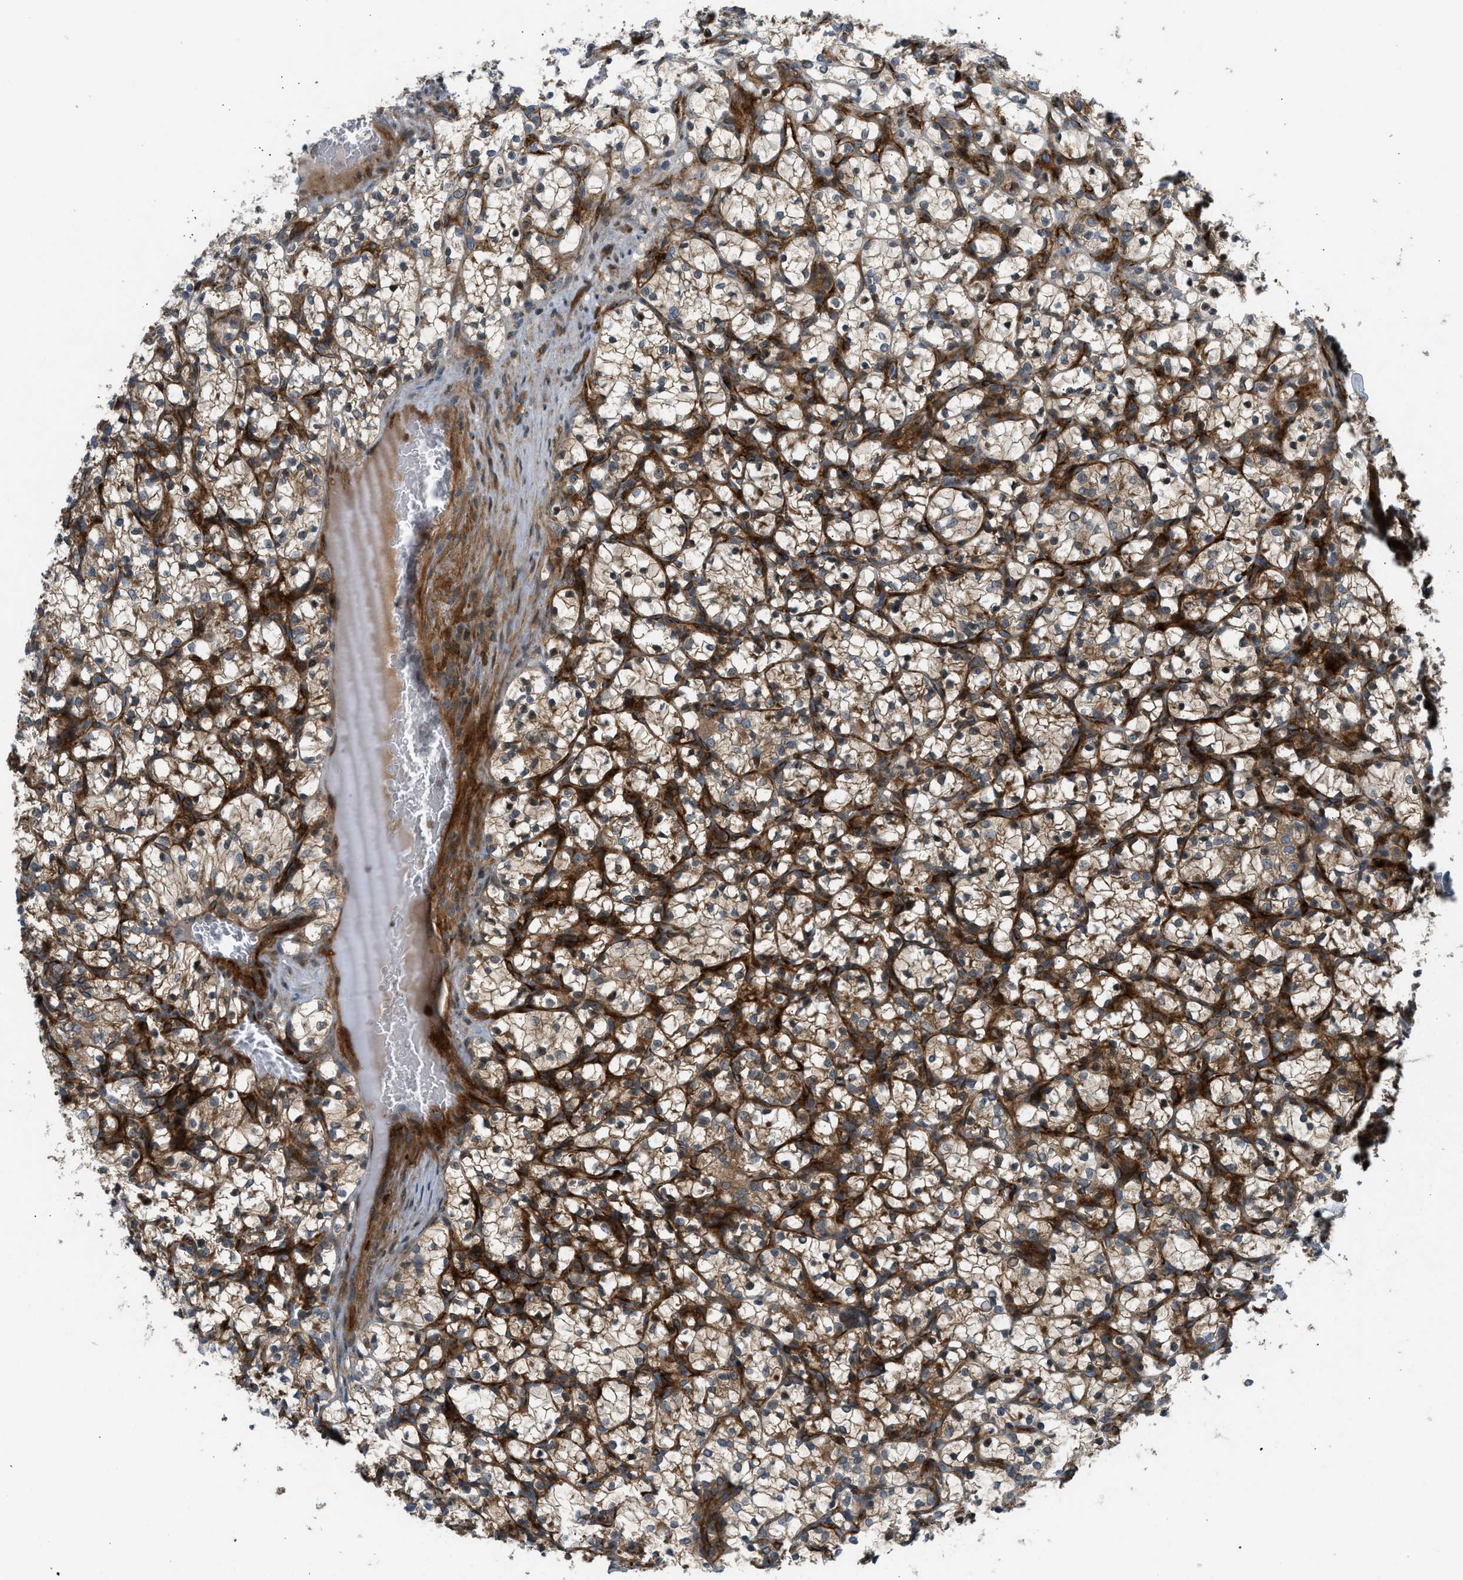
{"staining": {"intensity": "weak", "quantity": ">75%", "location": "cytoplasmic/membranous"}, "tissue": "renal cancer", "cell_type": "Tumor cells", "image_type": "cancer", "snomed": [{"axis": "morphology", "description": "Adenocarcinoma, NOS"}, {"axis": "topography", "description": "Kidney"}], "caption": "Immunohistochemical staining of renal cancer shows weak cytoplasmic/membranous protein staining in approximately >75% of tumor cells. (DAB IHC with brightfield microscopy, high magnification).", "gene": "EDNRA", "patient": {"sex": "female", "age": 69}}